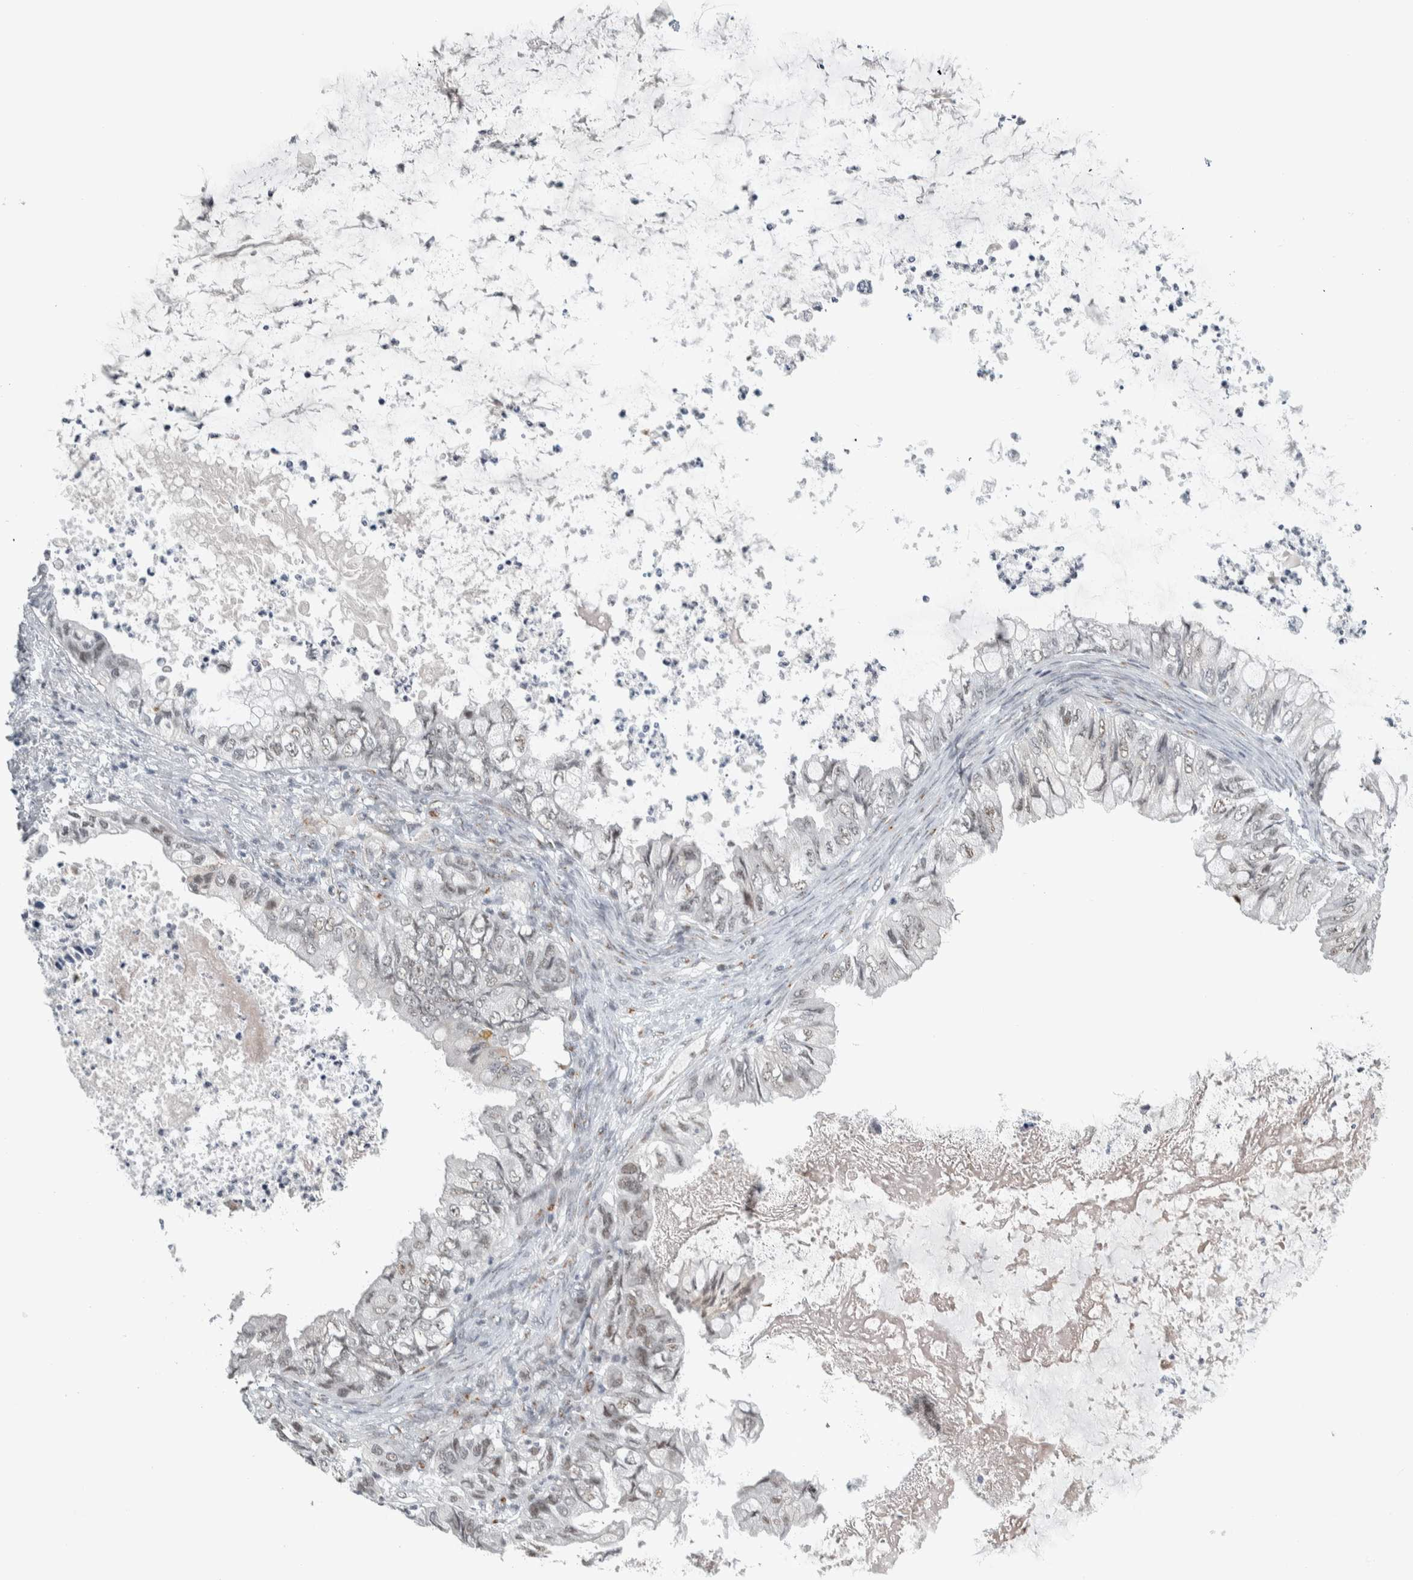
{"staining": {"intensity": "weak", "quantity": "<25%", "location": "nuclear"}, "tissue": "ovarian cancer", "cell_type": "Tumor cells", "image_type": "cancer", "snomed": [{"axis": "morphology", "description": "Cystadenocarcinoma, mucinous, NOS"}, {"axis": "topography", "description": "Ovary"}], "caption": "Immunohistochemical staining of ovarian cancer (mucinous cystadenocarcinoma) displays no significant positivity in tumor cells.", "gene": "ZMYND8", "patient": {"sex": "female", "age": 80}}